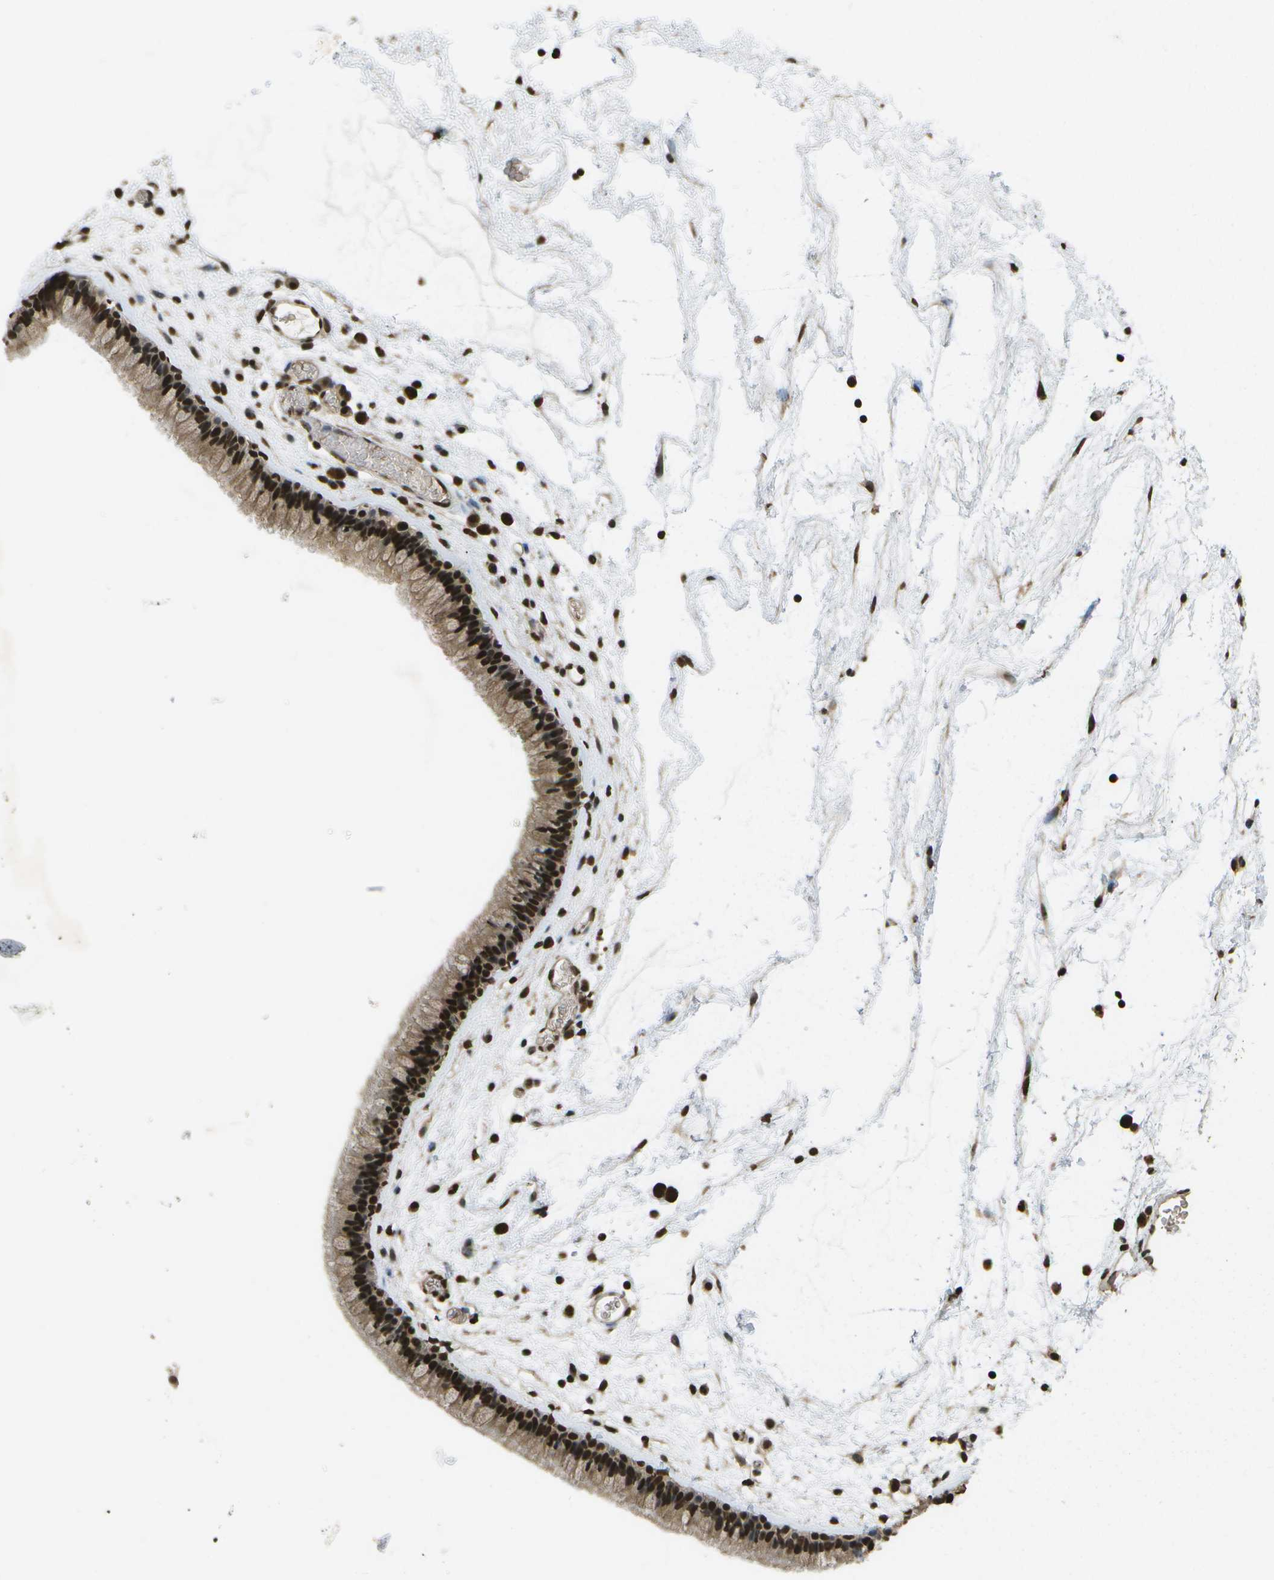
{"staining": {"intensity": "strong", "quantity": ">75%", "location": "cytoplasmic/membranous,nuclear"}, "tissue": "nasopharynx", "cell_type": "Respiratory epithelial cells", "image_type": "normal", "snomed": [{"axis": "morphology", "description": "Normal tissue, NOS"}, {"axis": "morphology", "description": "Inflammation, NOS"}, {"axis": "topography", "description": "Nasopharynx"}], "caption": "Immunohistochemical staining of unremarkable human nasopharynx reveals high levels of strong cytoplasmic/membranous,nuclear staining in about >75% of respiratory epithelial cells.", "gene": "SPEN", "patient": {"sex": "male", "age": 48}}